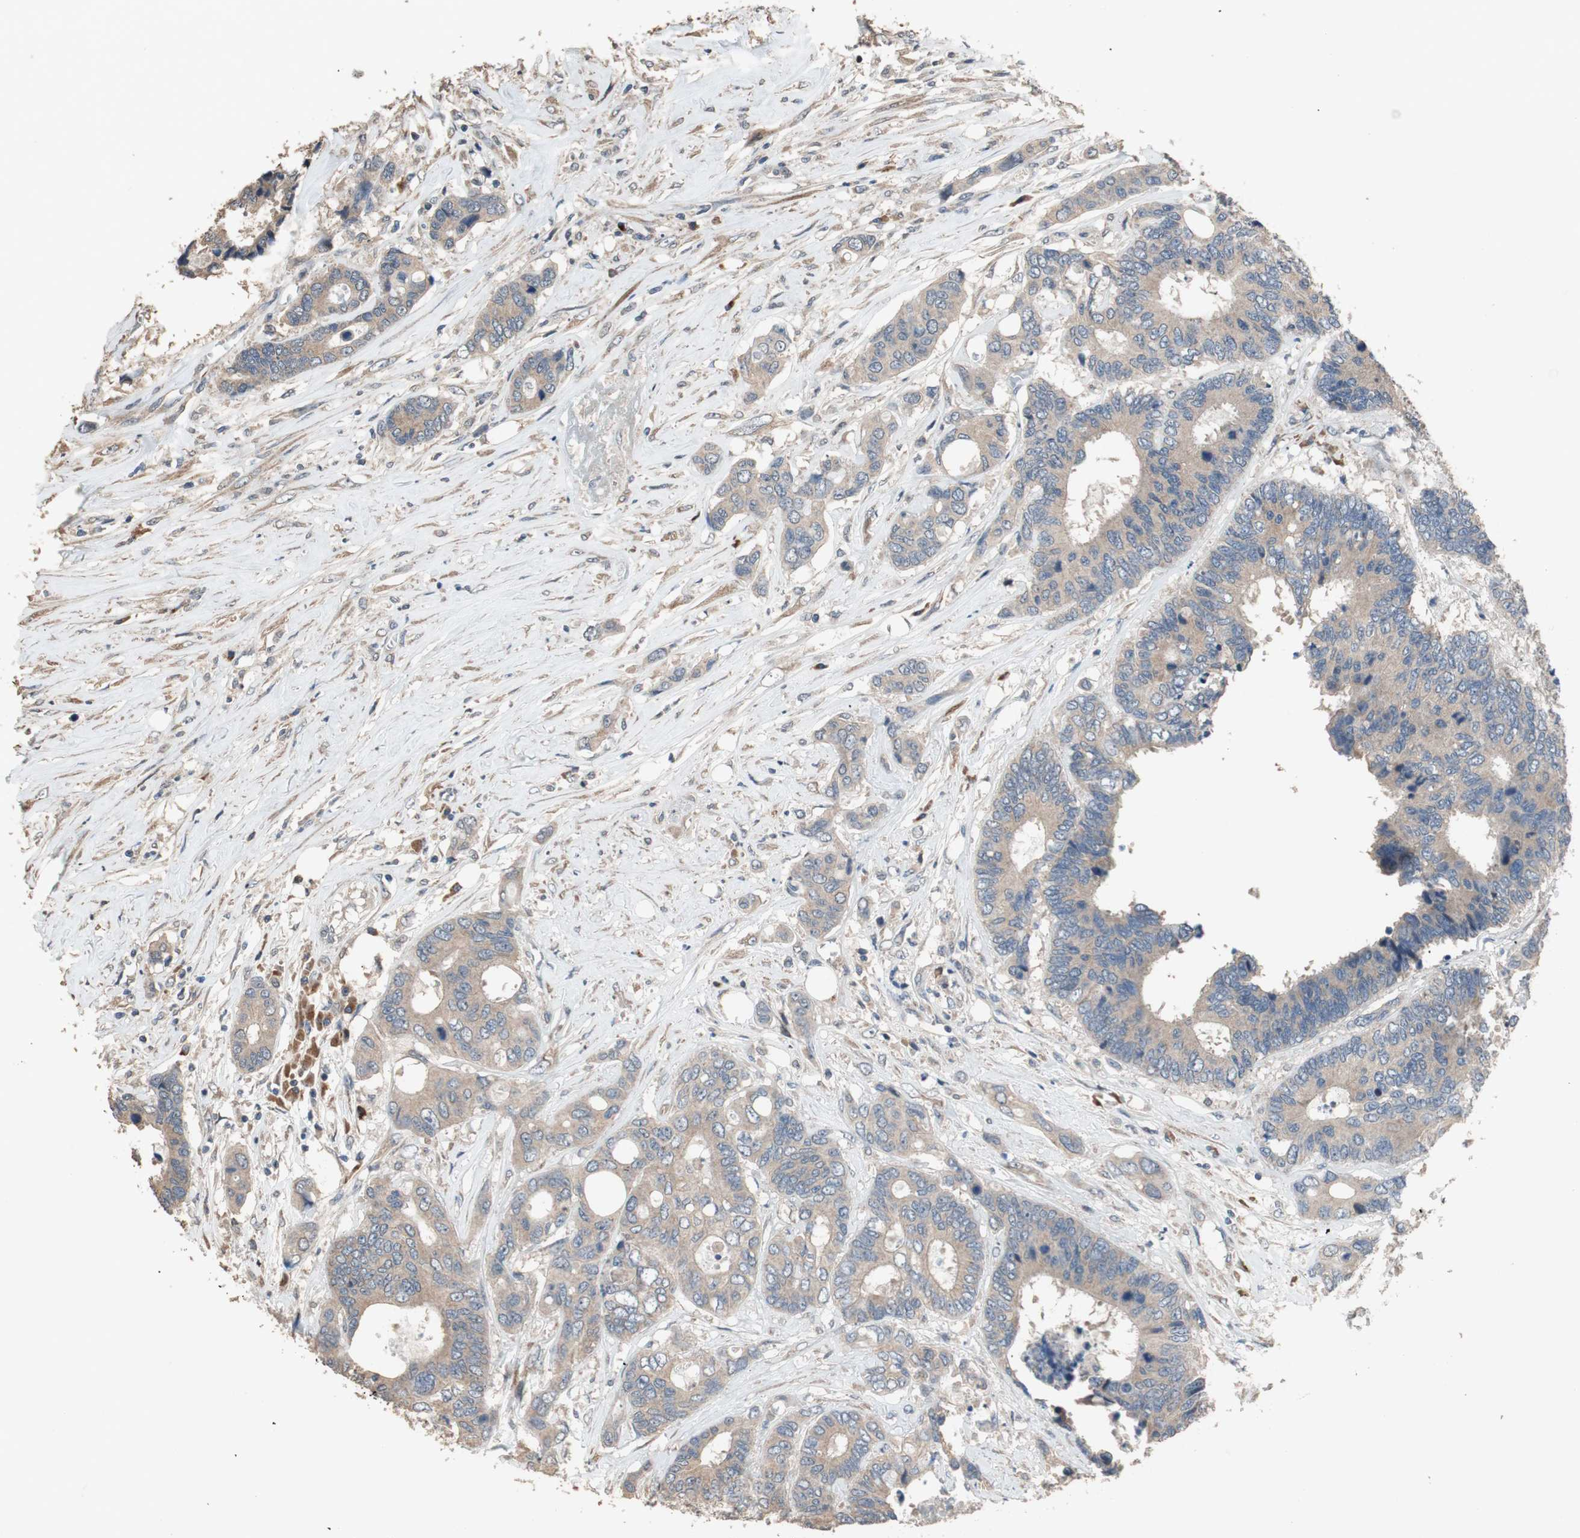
{"staining": {"intensity": "moderate", "quantity": ">75%", "location": "cytoplasmic/membranous"}, "tissue": "colorectal cancer", "cell_type": "Tumor cells", "image_type": "cancer", "snomed": [{"axis": "morphology", "description": "Adenocarcinoma, NOS"}, {"axis": "topography", "description": "Rectum"}], "caption": "Moderate cytoplasmic/membranous protein expression is present in approximately >75% of tumor cells in colorectal cancer (adenocarcinoma).", "gene": "RARRES1", "patient": {"sex": "male", "age": 55}}